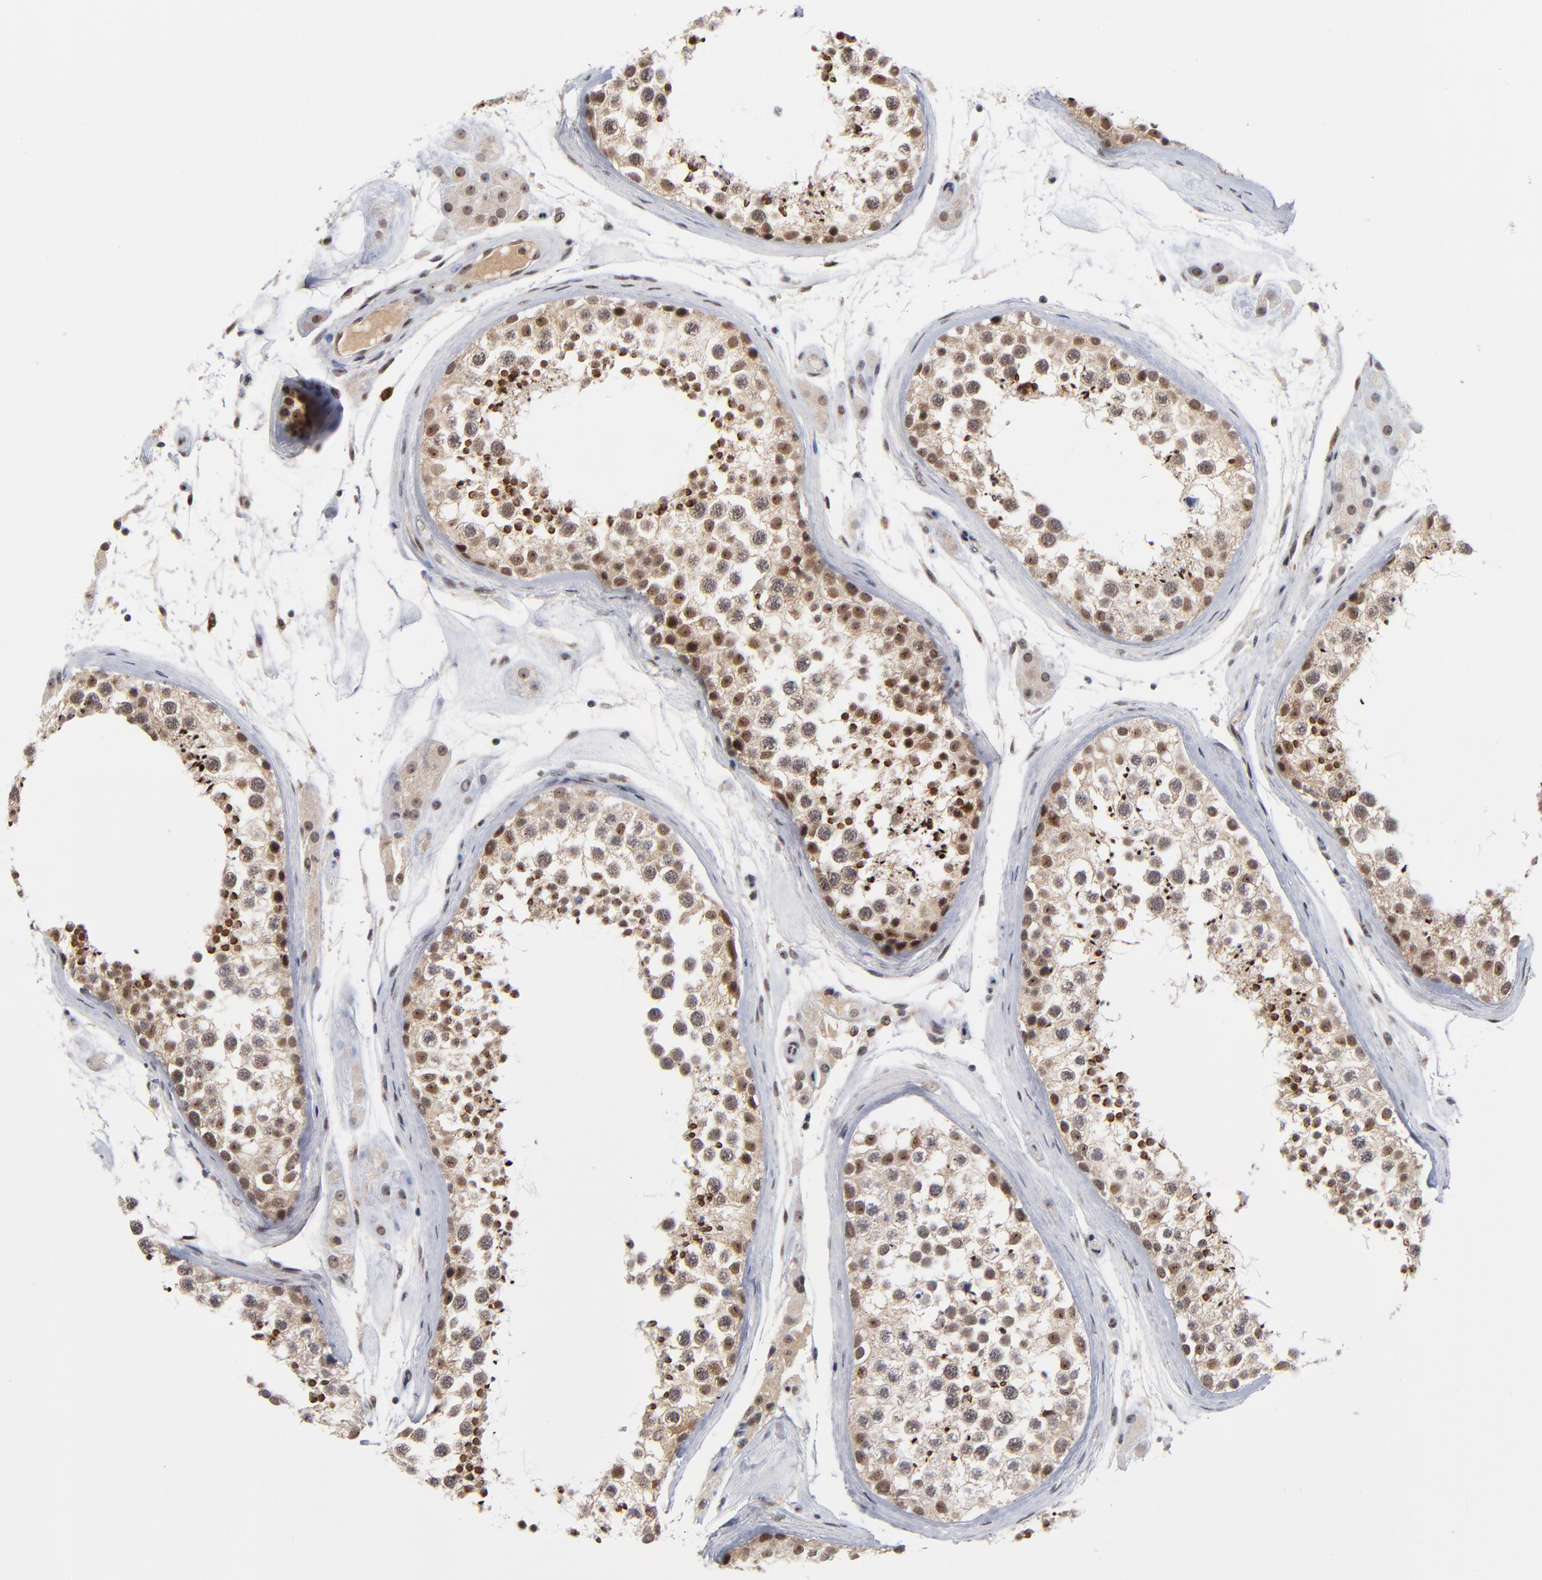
{"staining": {"intensity": "strong", "quantity": ">75%", "location": "cytoplasmic/membranous,nuclear"}, "tissue": "testis", "cell_type": "Cells in seminiferous ducts", "image_type": "normal", "snomed": [{"axis": "morphology", "description": "Normal tissue, NOS"}, {"axis": "topography", "description": "Testis"}], "caption": "High-power microscopy captured an immunohistochemistry histopathology image of normal testis, revealing strong cytoplasmic/membranous,nuclear expression in about >75% of cells in seminiferous ducts.", "gene": "ZNF419", "patient": {"sex": "male", "age": 46}}